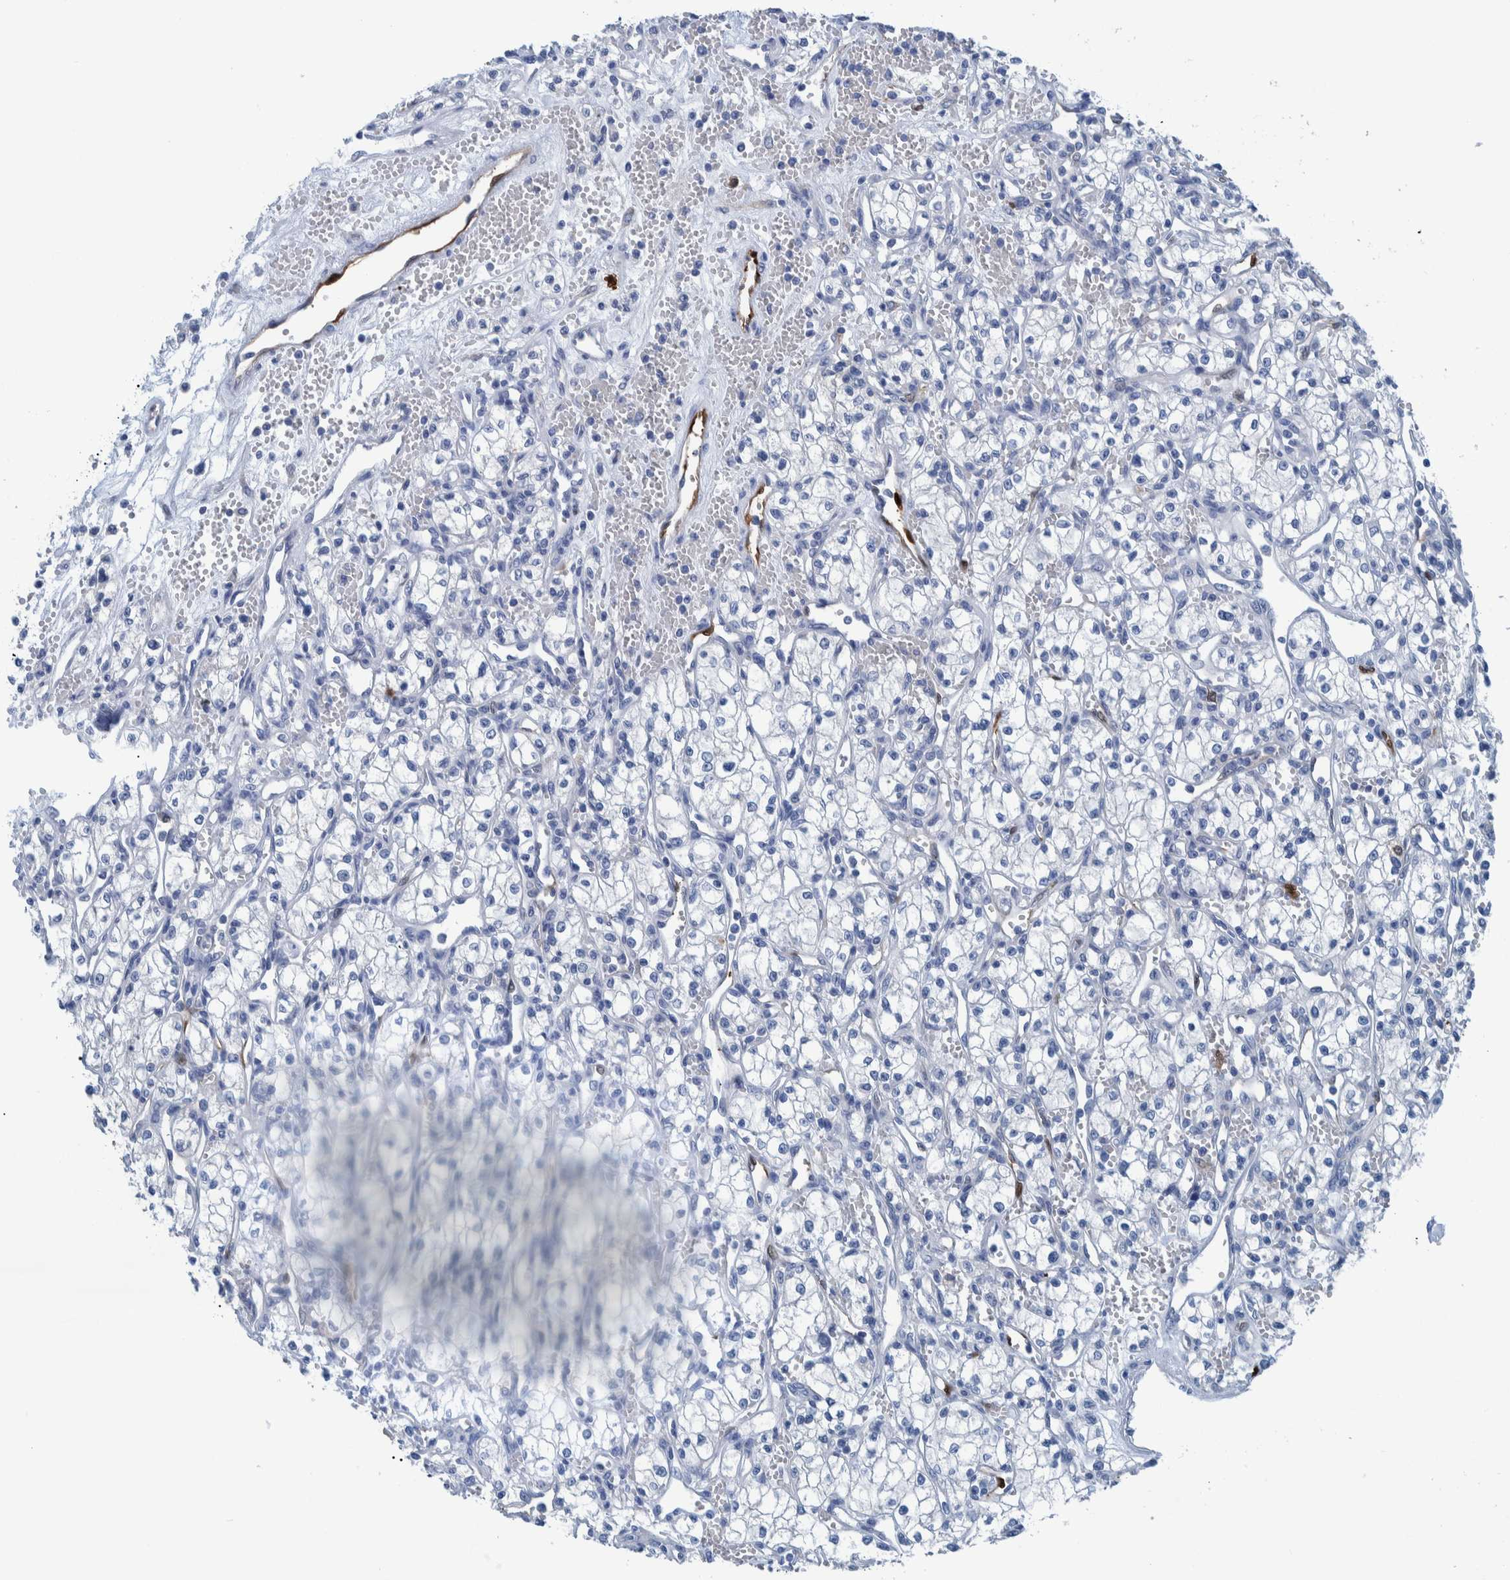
{"staining": {"intensity": "negative", "quantity": "none", "location": "none"}, "tissue": "renal cancer", "cell_type": "Tumor cells", "image_type": "cancer", "snomed": [{"axis": "morphology", "description": "Adenocarcinoma, NOS"}, {"axis": "topography", "description": "Kidney"}], "caption": "Immunohistochemistry (IHC) histopathology image of human renal cancer (adenocarcinoma) stained for a protein (brown), which demonstrates no expression in tumor cells. (Stains: DAB immunohistochemistry (IHC) with hematoxylin counter stain, Microscopy: brightfield microscopy at high magnification).", "gene": "IDO1", "patient": {"sex": "male", "age": 59}}